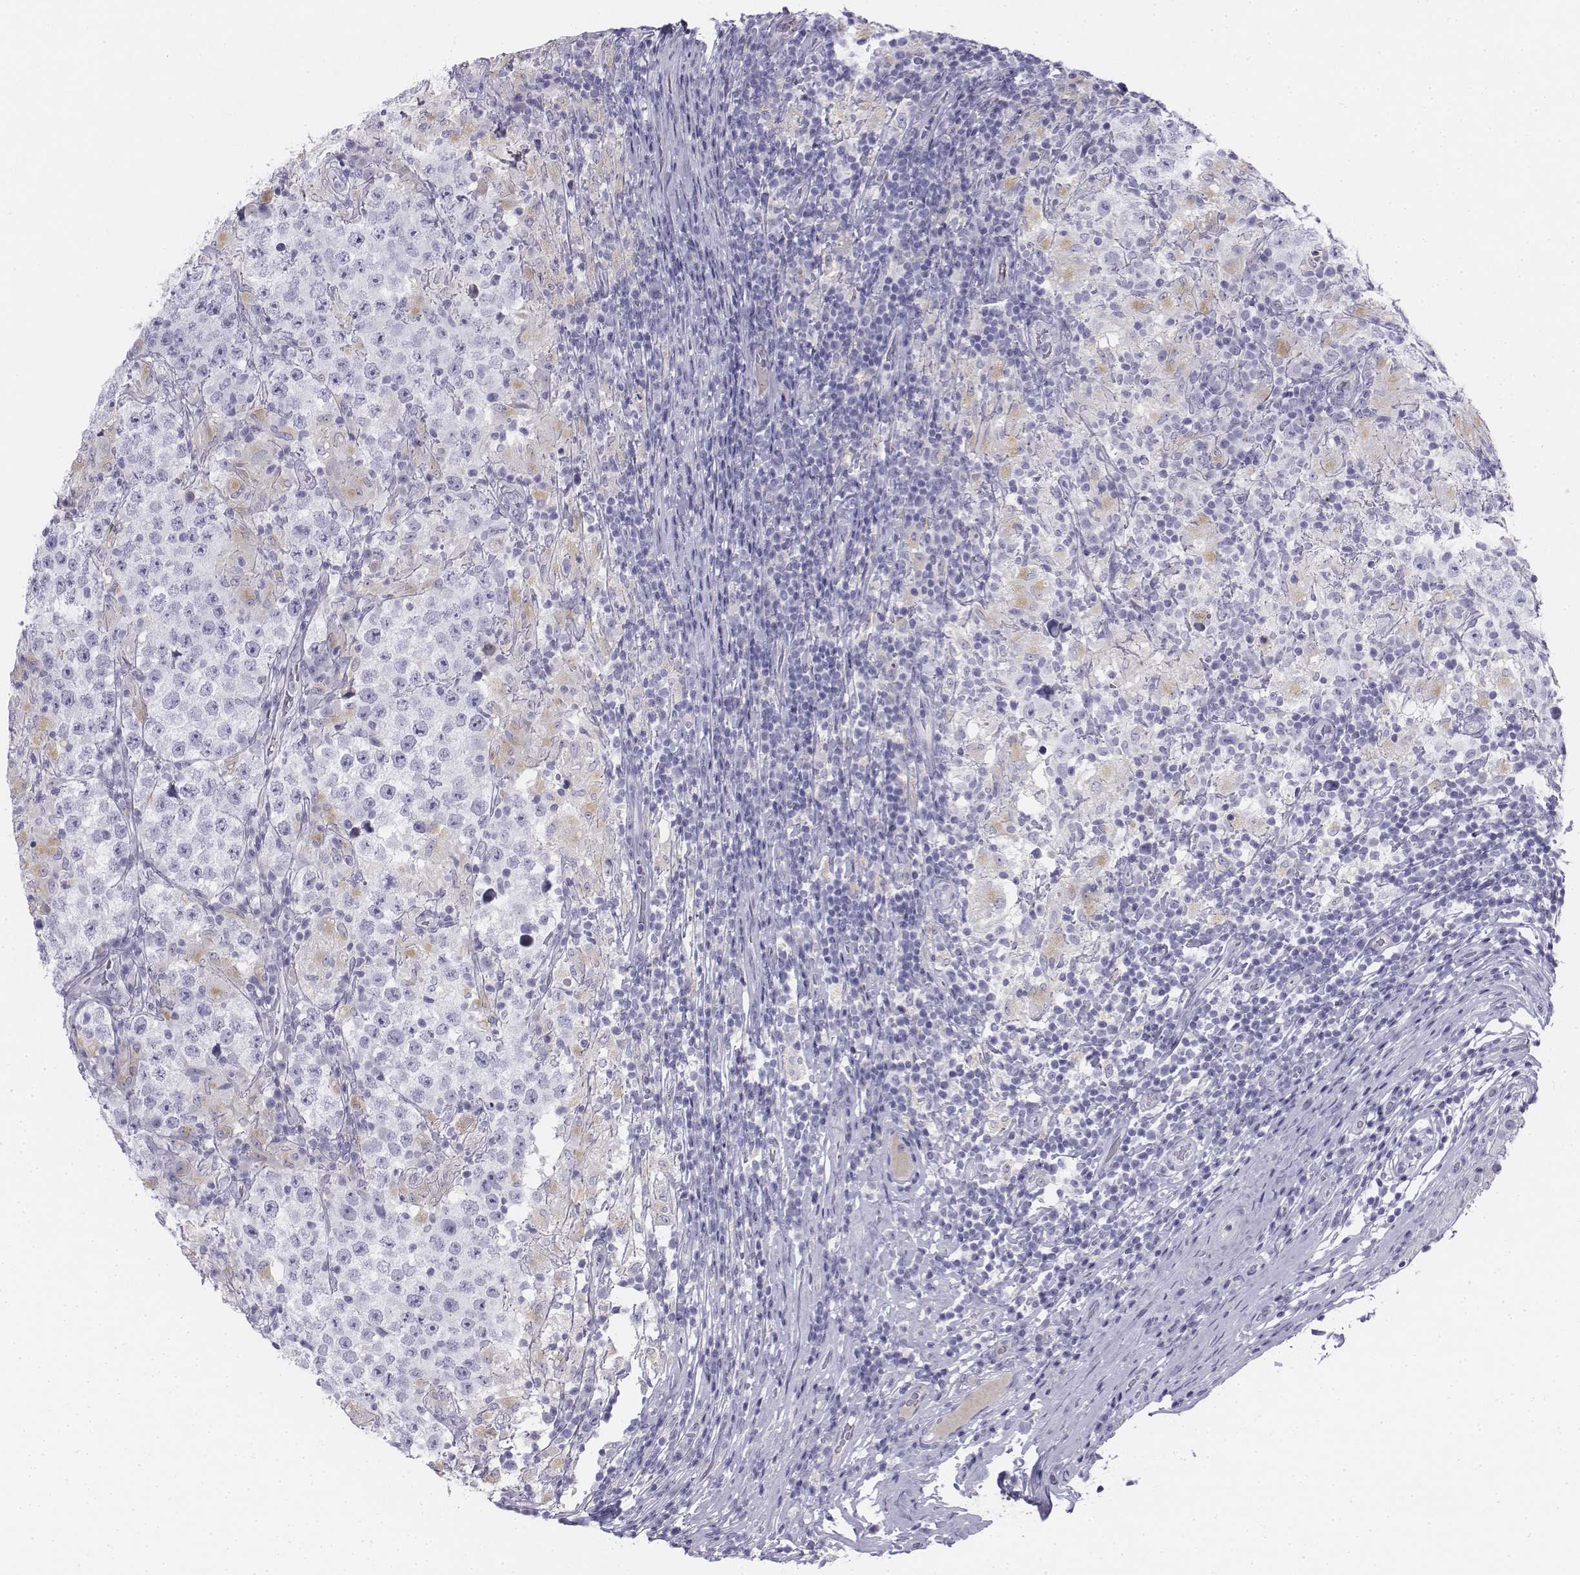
{"staining": {"intensity": "negative", "quantity": "none", "location": "none"}, "tissue": "testis cancer", "cell_type": "Tumor cells", "image_type": "cancer", "snomed": [{"axis": "morphology", "description": "Seminoma, NOS"}, {"axis": "morphology", "description": "Carcinoma, Embryonal, NOS"}, {"axis": "topography", "description": "Testis"}], "caption": "Photomicrograph shows no protein staining in tumor cells of testis cancer tissue.", "gene": "TH", "patient": {"sex": "male", "age": 41}}